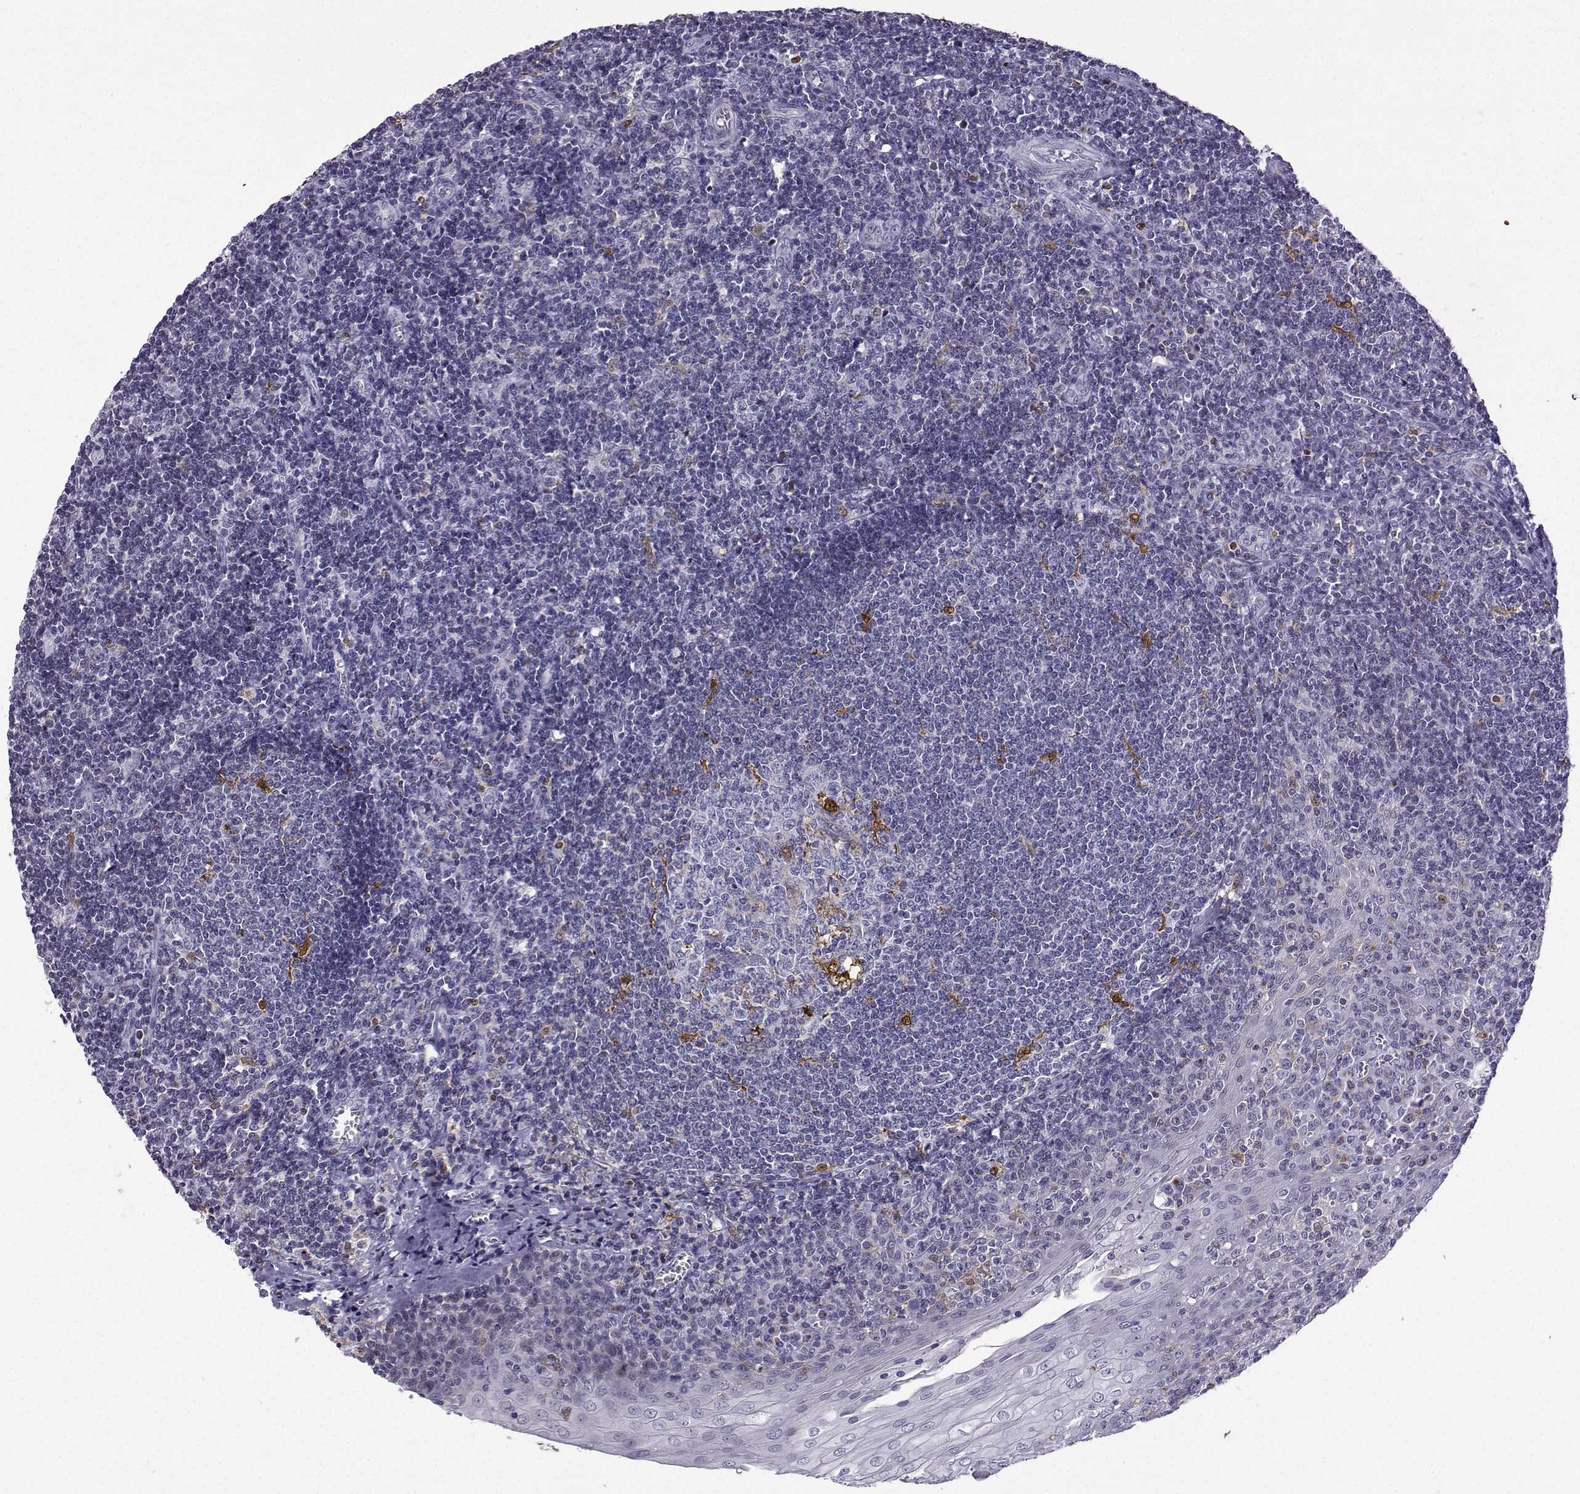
{"staining": {"intensity": "moderate", "quantity": "<25%", "location": "cytoplasmic/membranous,nuclear"}, "tissue": "tonsil", "cell_type": "Germinal center cells", "image_type": "normal", "snomed": [{"axis": "morphology", "description": "Normal tissue, NOS"}, {"axis": "topography", "description": "Tonsil"}], "caption": "The micrograph displays immunohistochemical staining of normal tonsil. There is moderate cytoplasmic/membranous,nuclear expression is present in about <25% of germinal center cells.", "gene": "HTR7", "patient": {"sex": "male", "age": 33}}